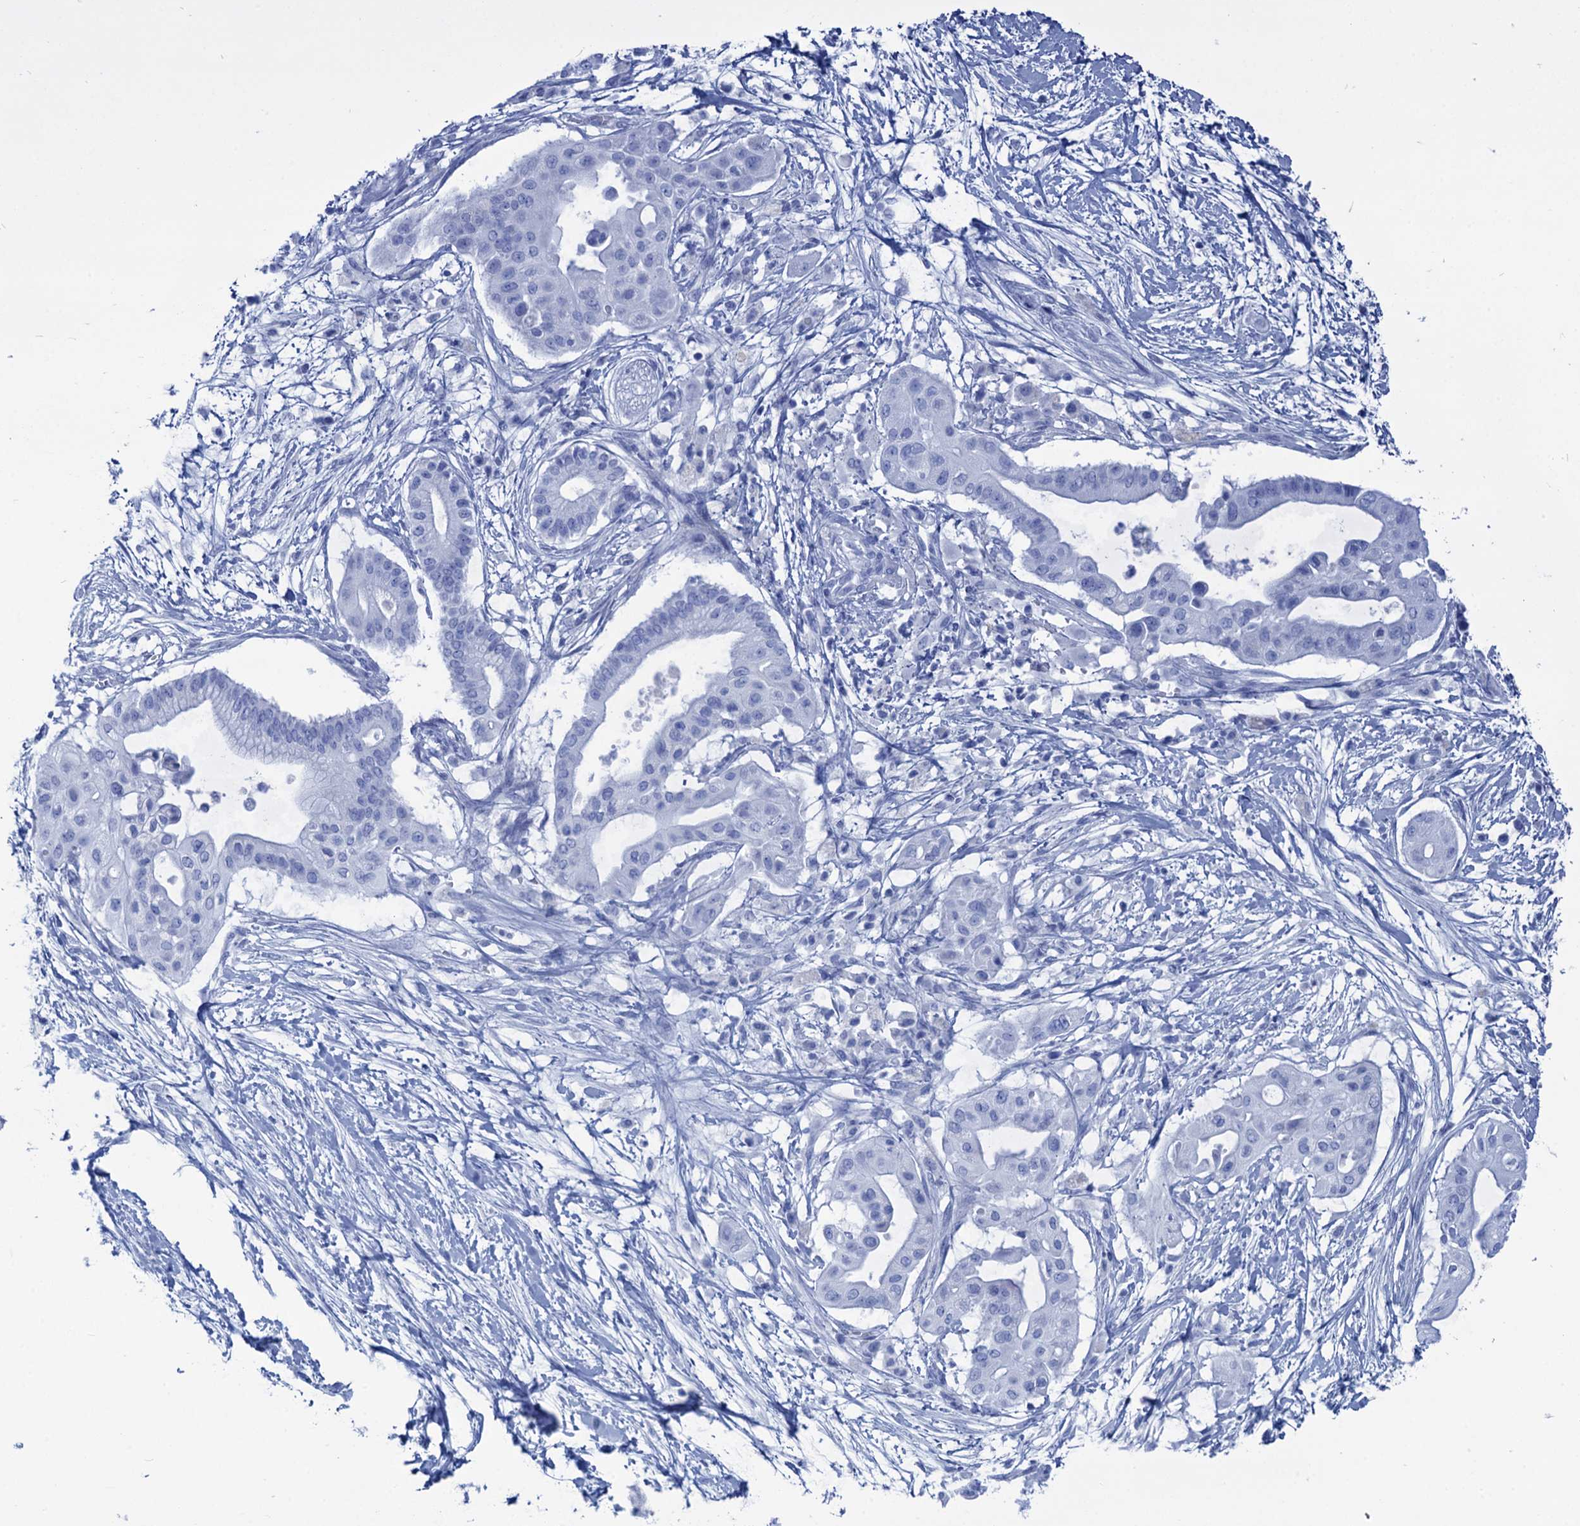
{"staining": {"intensity": "negative", "quantity": "none", "location": "none"}, "tissue": "pancreatic cancer", "cell_type": "Tumor cells", "image_type": "cancer", "snomed": [{"axis": "morphology", "description": "Adenocarcinoma, NOS"}, {"axis": "topography", "description": "Pancreas"}], "caption": "Immunohistochemical staining of human pancreatic cancer exhibits no significant positivity in tumor cells.", "gene": "CABYR", "patient": {"sex": "male", "age": 68}}